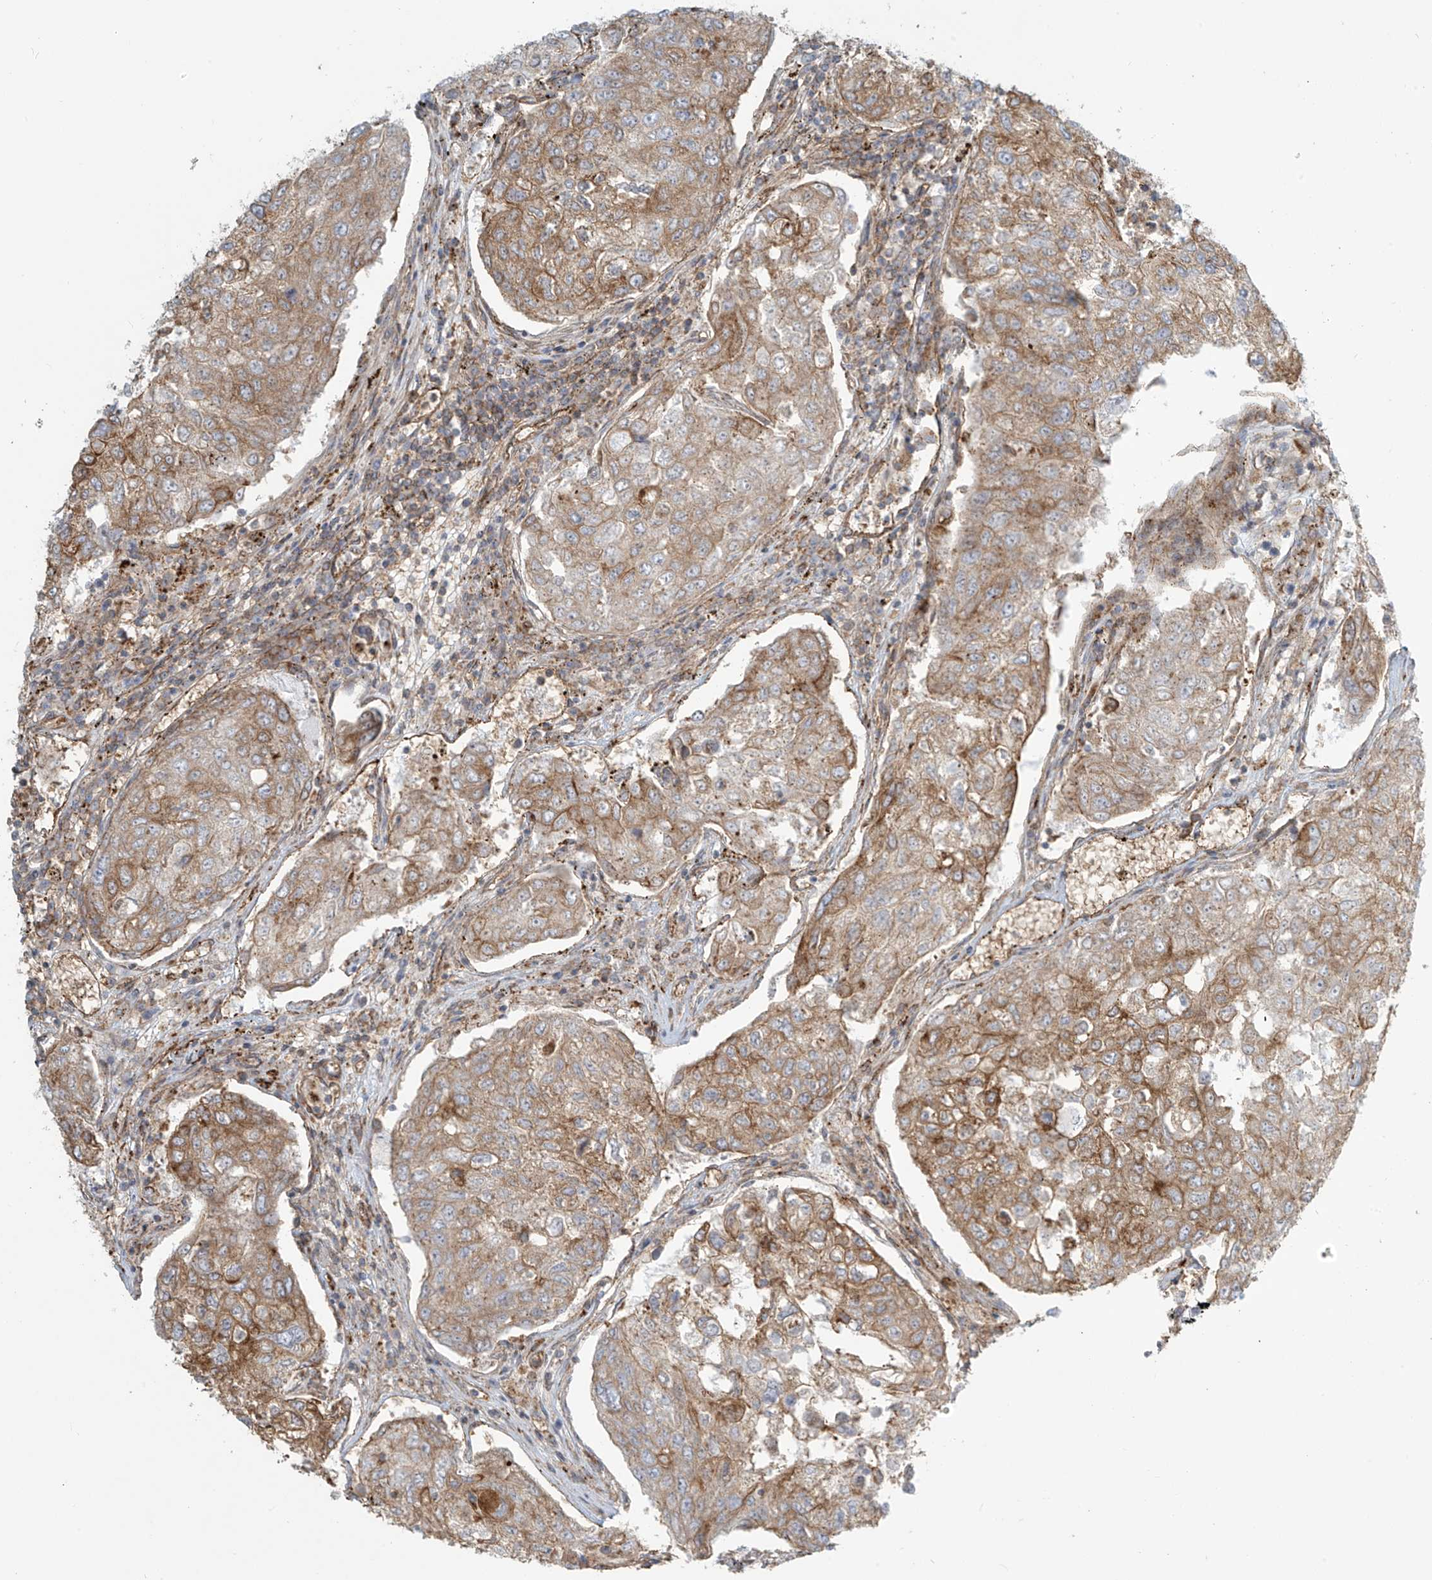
{"staining": {"intensity": "weak", "quantity": "25%-75%", "location": "cytoplasmic/membranous"}, "tissue": "urothelial cancer", "cell_type": "Tumor cells", "image_type": "cancer", "snomed": [{"axis": "morphology", "description": "Urothelial carcinoma, High grade"}, {"axis": "topography", "description": "Lymph node"}, {"axis": "topography", "description": "Urinary bladder"}], "caption": "An IHC micrograph of tumor tissue is shown. Protein staining in brown shows weak cytoplasmic/membranous positivity in urothelial cancer within tumor cells. Nuclei are stained in blue.", "gene": "LZTS3", "patient": {"sex": "male", "age": 51}}